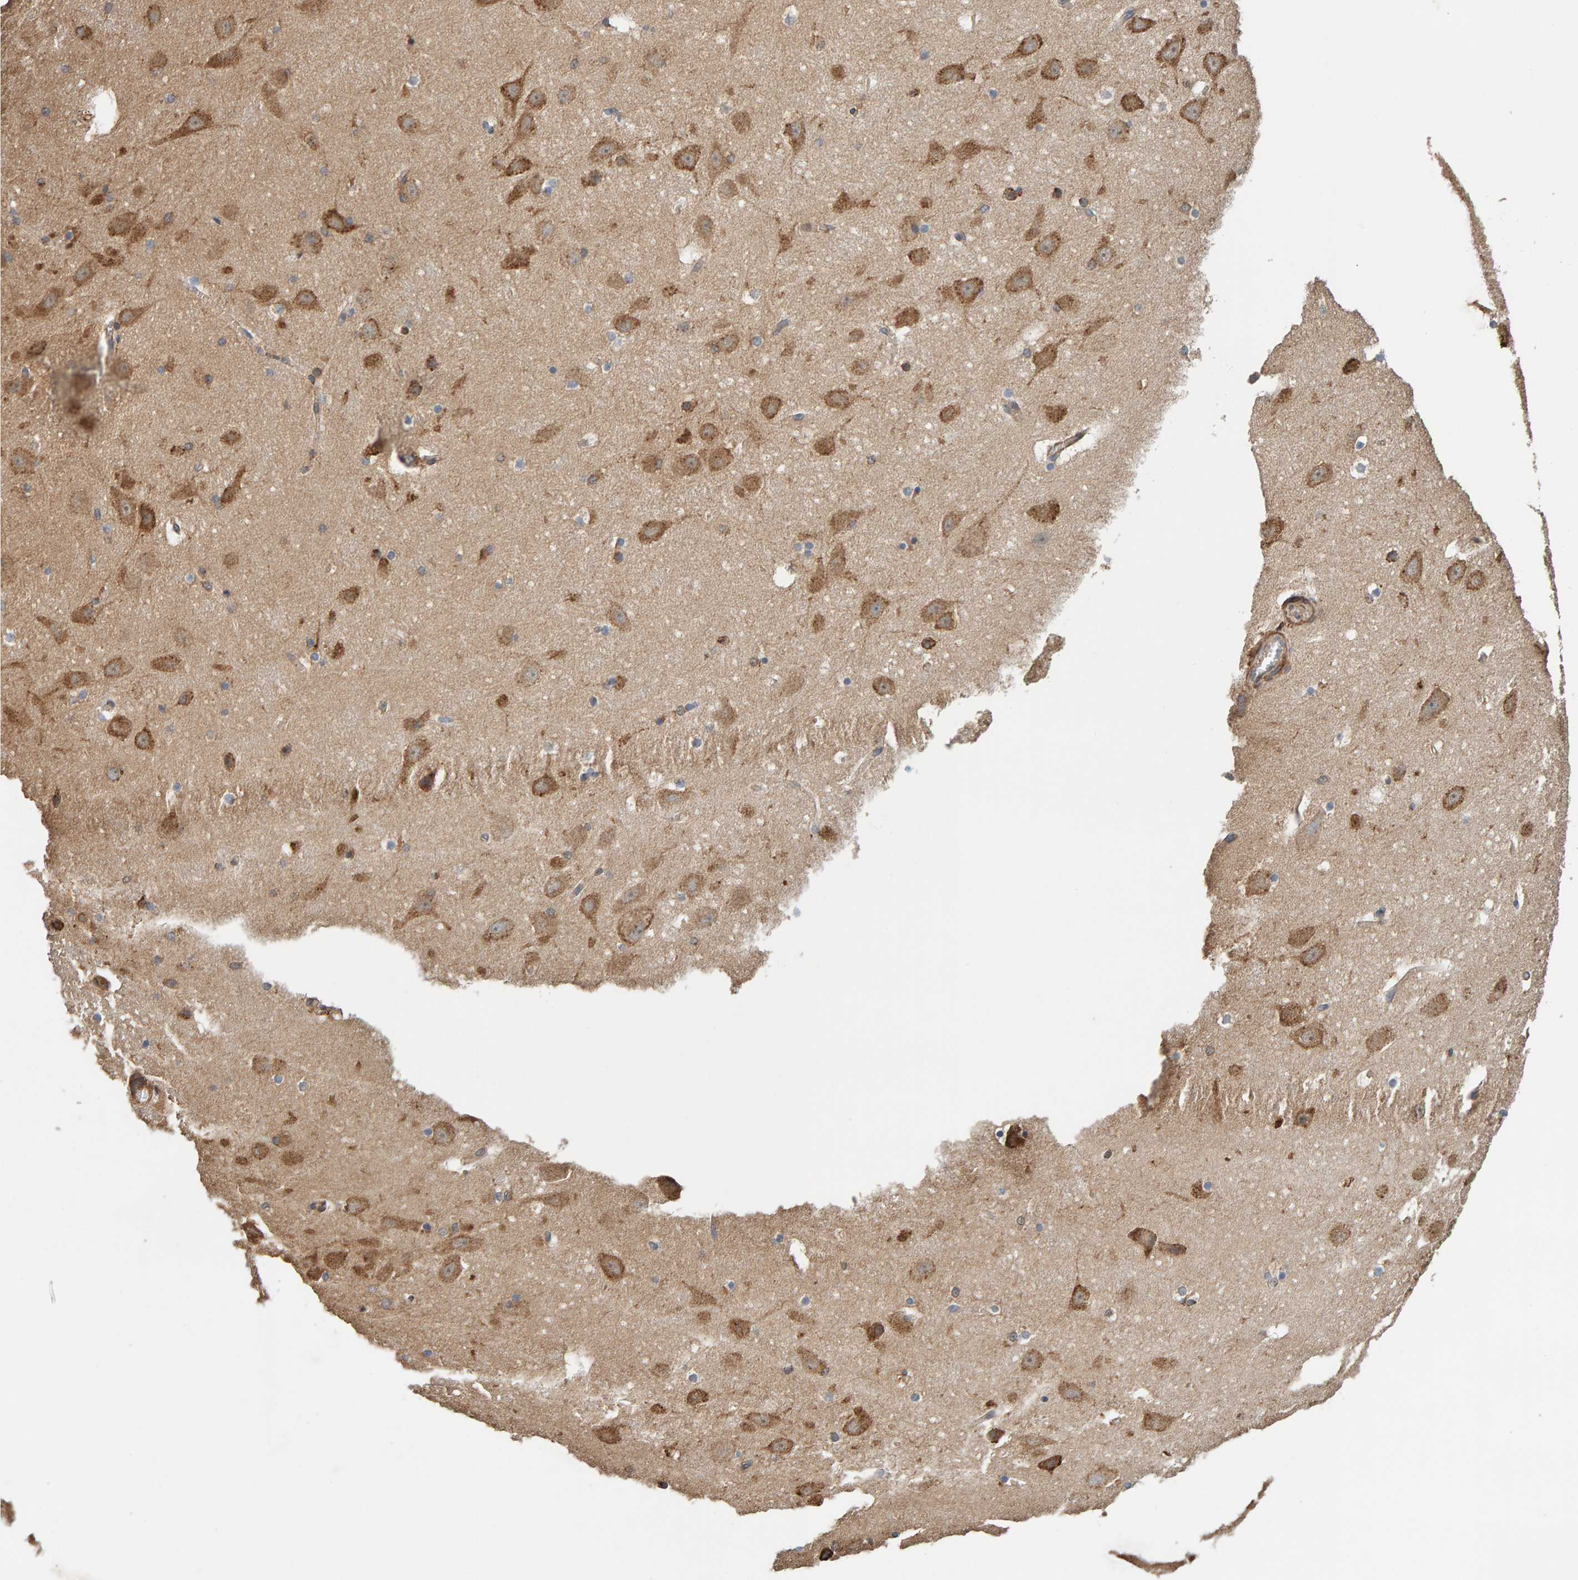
{"staining": {"intensity": "moderate", "quantity": "25%-75%", "location": "cytoplasmic/membranous"}, "tissue": "hippocampus", "cell_type": "Glial cells", "image_type": "normal", "snomed": [{"axis": "morphology", "description": "Normal tissue, NOS"}, {"axis": "topography", "description": "Hippocampus"}], "caption": "Immunohistochemical staining of unremarkable human hippocampus shows 25%-75% levels of moderate cytoplasmic/membranous protein staining in about 25%-75% of glial cells. (DAB (3,3'-diaminobenzidine) IHC, brown staining for protein, blue staining for nuclei).", "gene": "PLA2G3", "patient": {"sex": "male", "age": 45}}